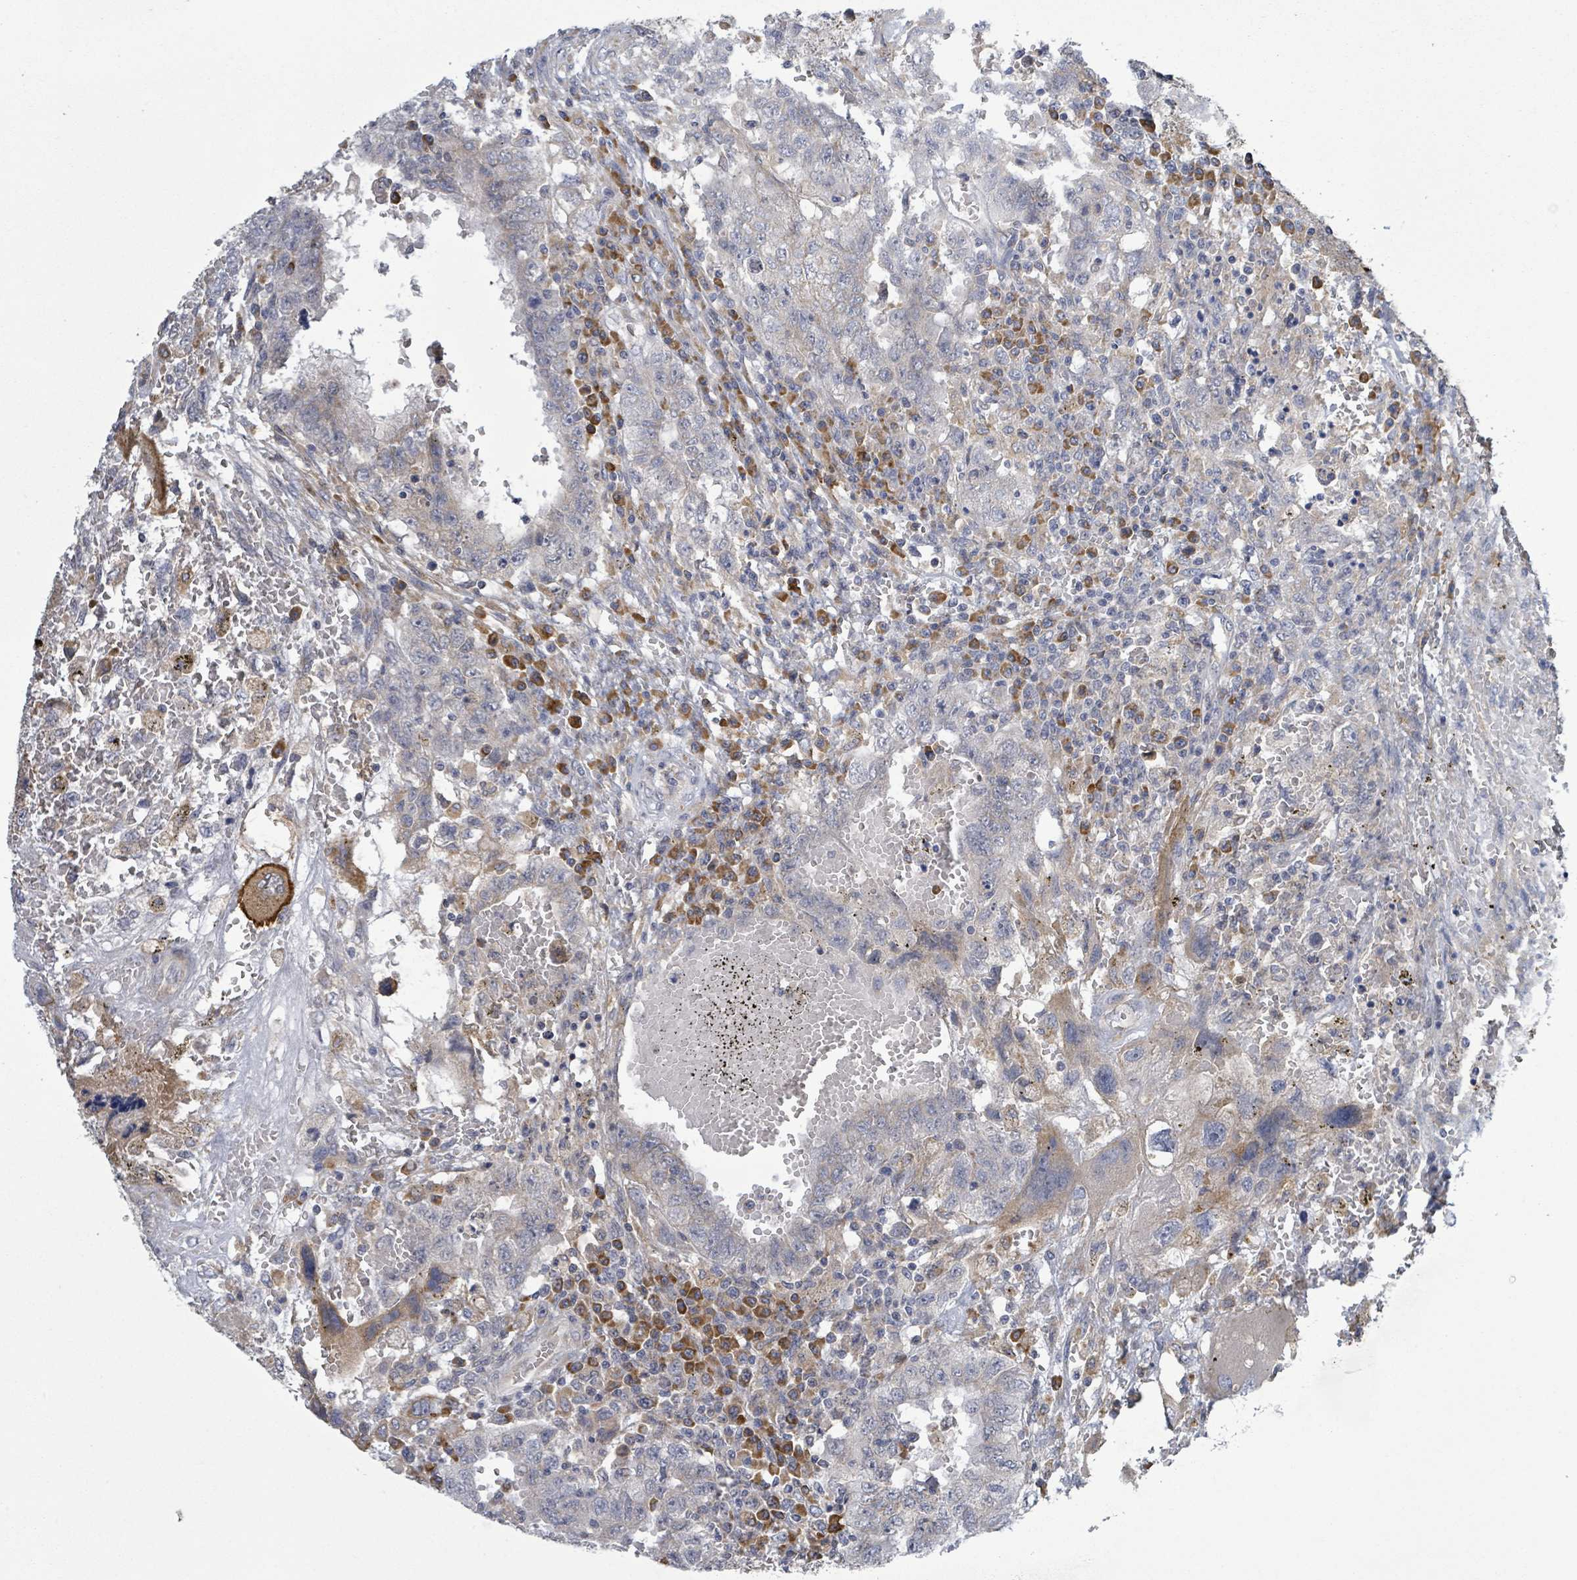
{"staining": {"intensity": "weak", "quantity": "<25%", "location": "cytoplasmic/membranous"}, "tissue": "testis cancer", "cell_type": "Tumor cells", "image_type": "cancer", "snomed": [{"axis": "morphology", "description": "Carcinoma, Embryonal, NOS"}, {"axis": "topography", "description": "Testis"}], "caption": "DAB immunohistochemical staining of human testis embryonal carcinoma displays no significant expression in tumor cells.", "gene": "ATP13A1", "patient": {"sex": "male", "age": 26}}